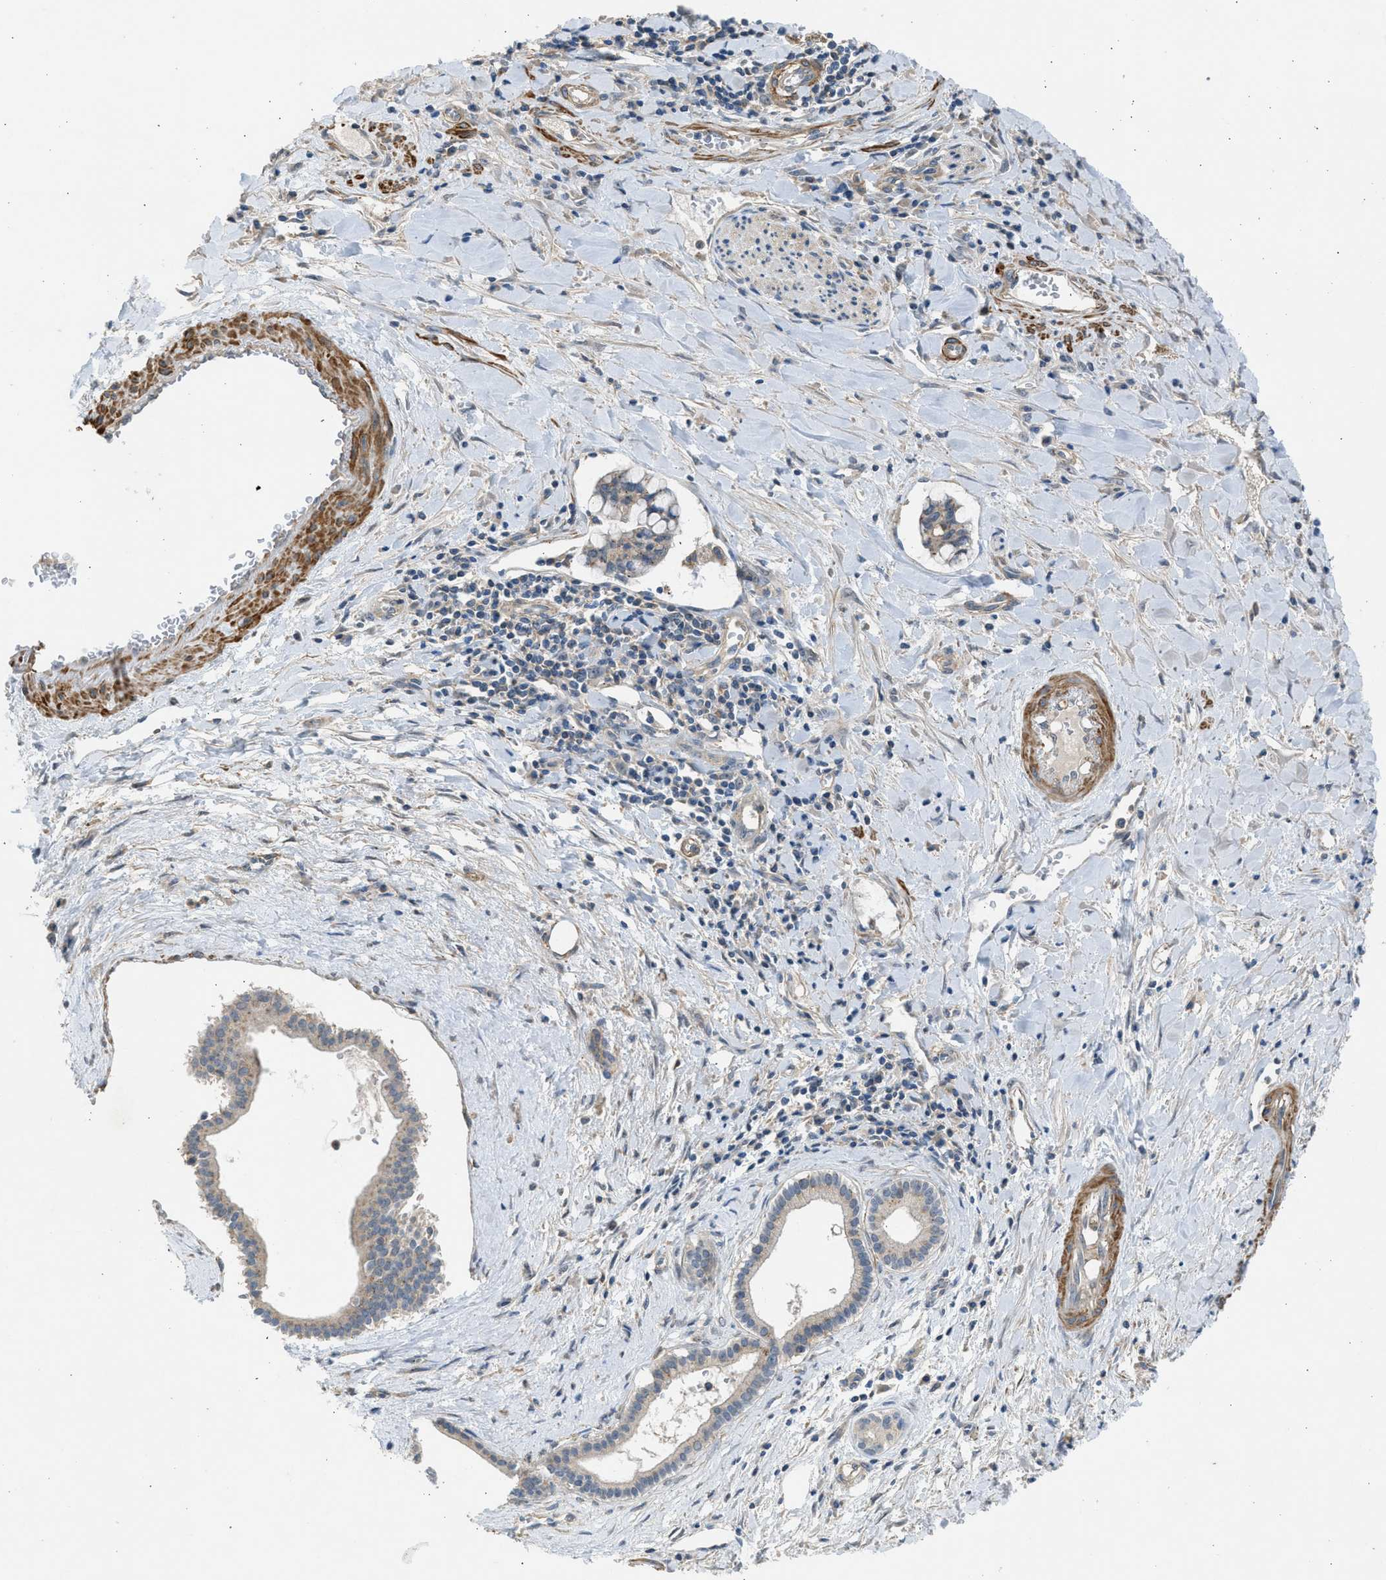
{"staining": {"intensity": "weak", "quantity": "25%-75%", "location": "cytoplasmic/membranous"}, "tissue": "liver cancer", "cell_type": "Tumor cells", "image_type": "cancer", "snomed": [{"axis": "morphology", "description": "Cholangiocarcinoma"}, {"axis": "topography", "description": "Liver"}], "caption": "A micrograph of human liver cholangiocarcinoma stained for a protein reveals weak cytoplasmic/membranous brown staining in tumor cells. (DAB (3,3'-diaminobenzidine) = brown stain, brightfield microscopy at high magnification).", "gene": "PCNX3", "patient": {"sex": "female", "age": 65}}